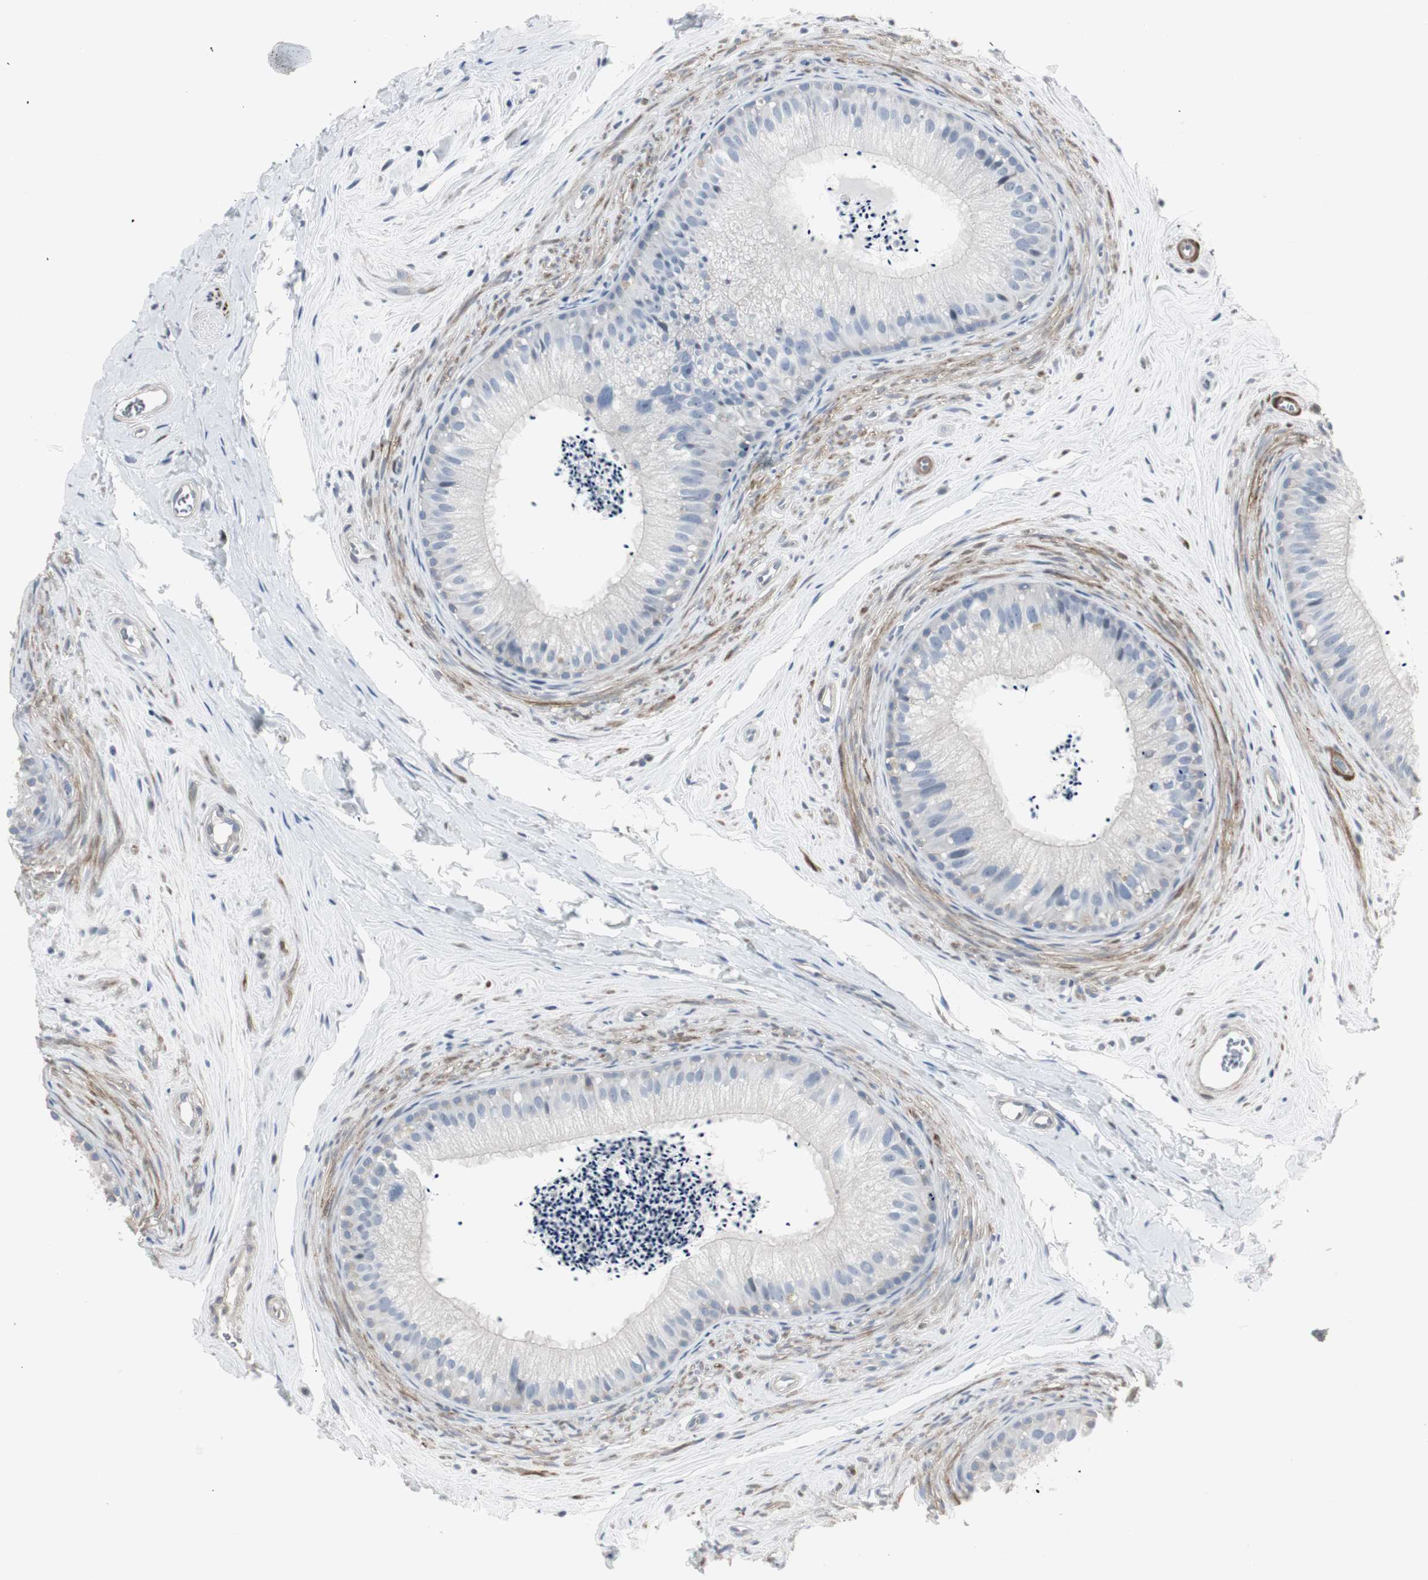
{"staining": {"intensity": "negative", "quantity": "none", "location": "none"}, "tissue": "epididymis", "cell_type": "Glandular cells", "image_type": "normal", "snomed": [{"axis": "morphology", "description": "Normal tissue, NOS"}, {"axis": "topography", "description": "Epididymis"}], "caption": "Immunohistochemistry image of benign epididymis: human epididymis stained with DAB exhibits no significant protein expression in glandular cells. (DAB immunohistochemistry (IHC), high magnification).", "gene": "DMPK", "patient": {"sex": "male", "age": 56}}